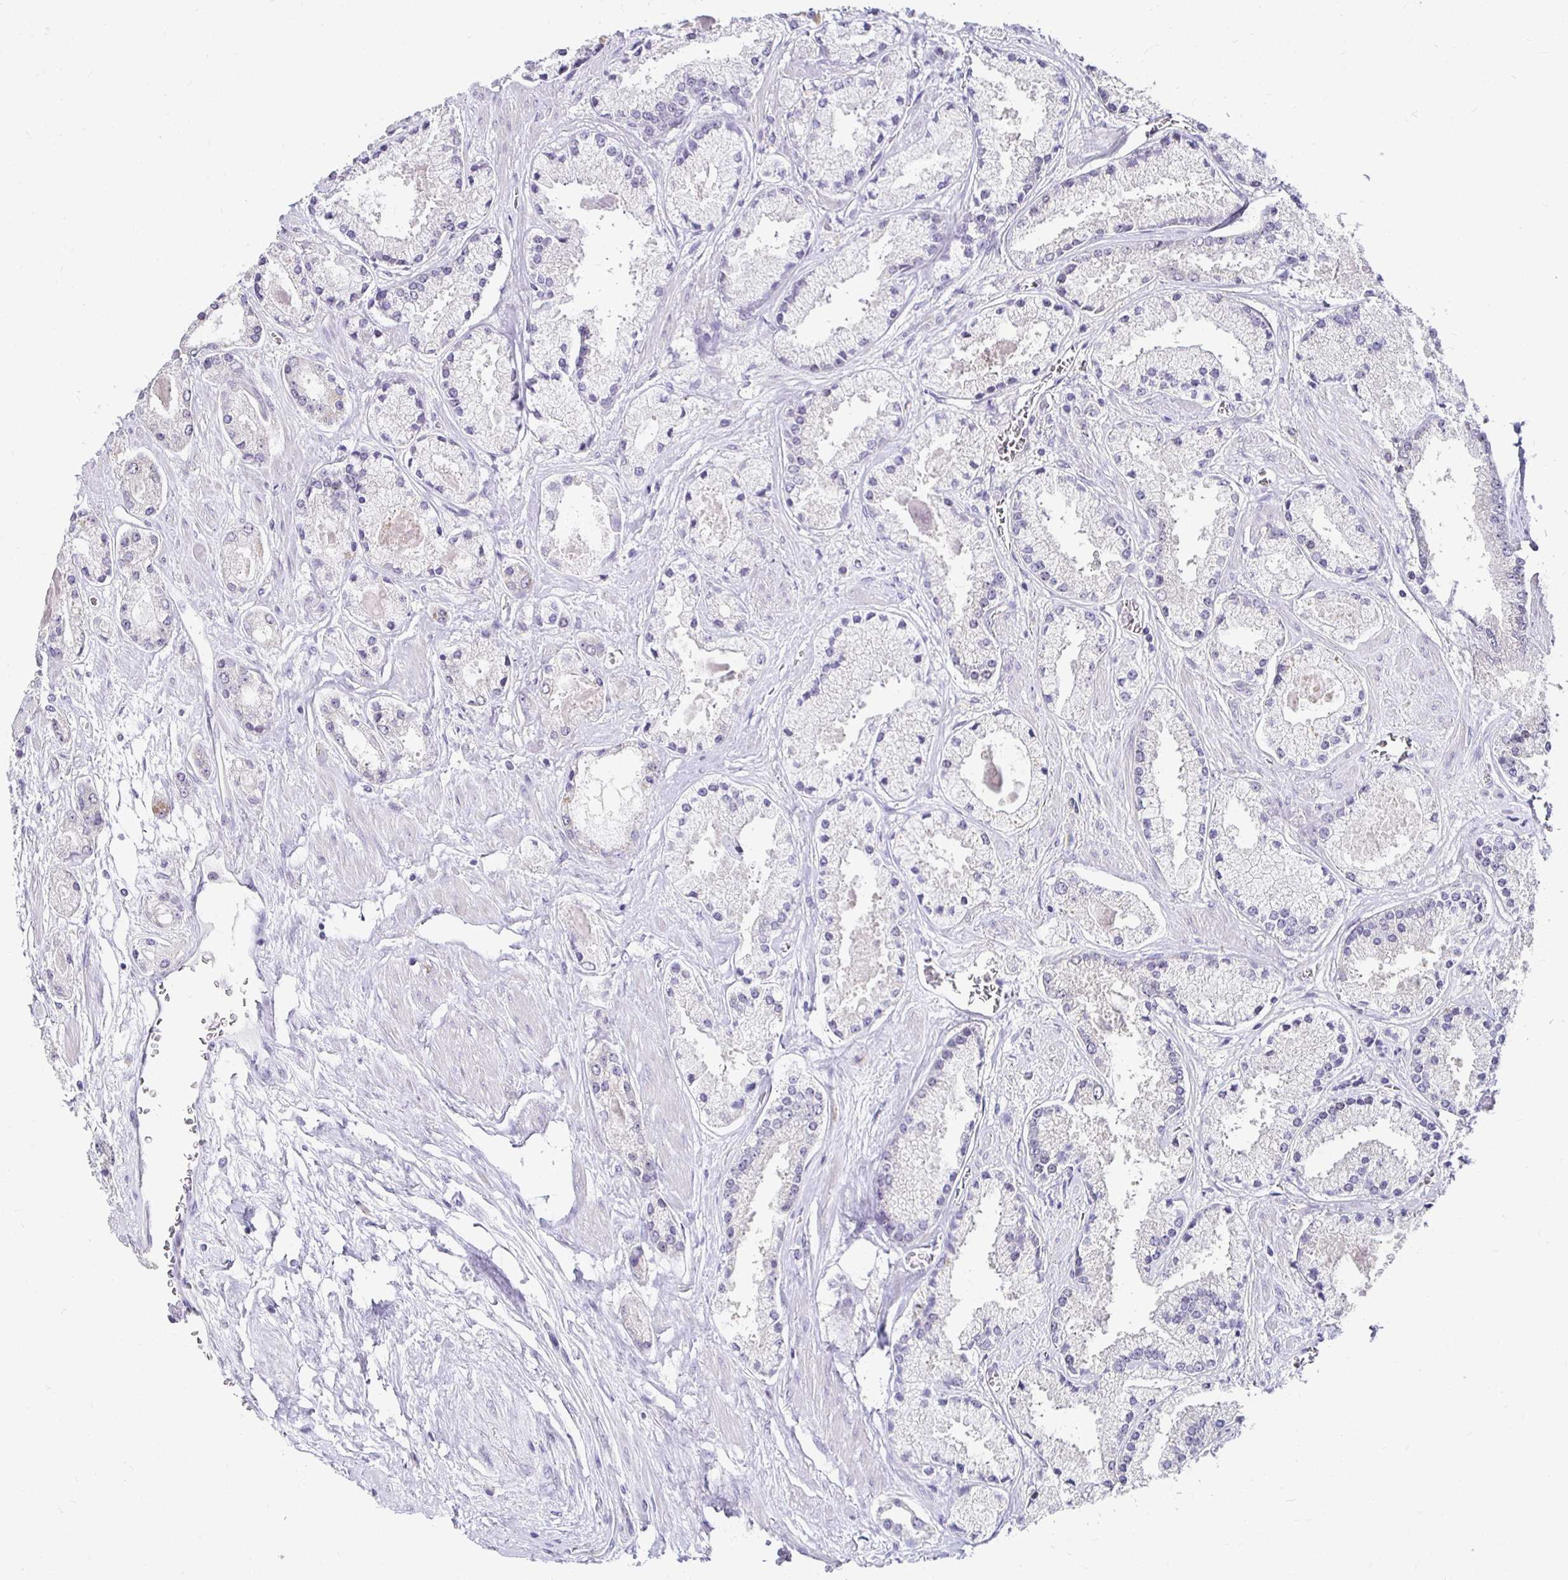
{"staining": {"intensity": "negative", "quantity": "none", "location": "none"}, "tissue": "prostate cancer", "cell_type": "Tumor cells", "image_type": "cancer", "snomed": [{"axis": "morphology", "description": "Adenocarcinoma, High grade"}, {"axis": "topography", "description": "Prostate"}], "caption": "Protein analysis of prostate high-grade adenocarcinoma demonstrates no significant positivity in tumor cells.", "gene": "PADI2", "patient": {"sex": "male", "age": 67}}